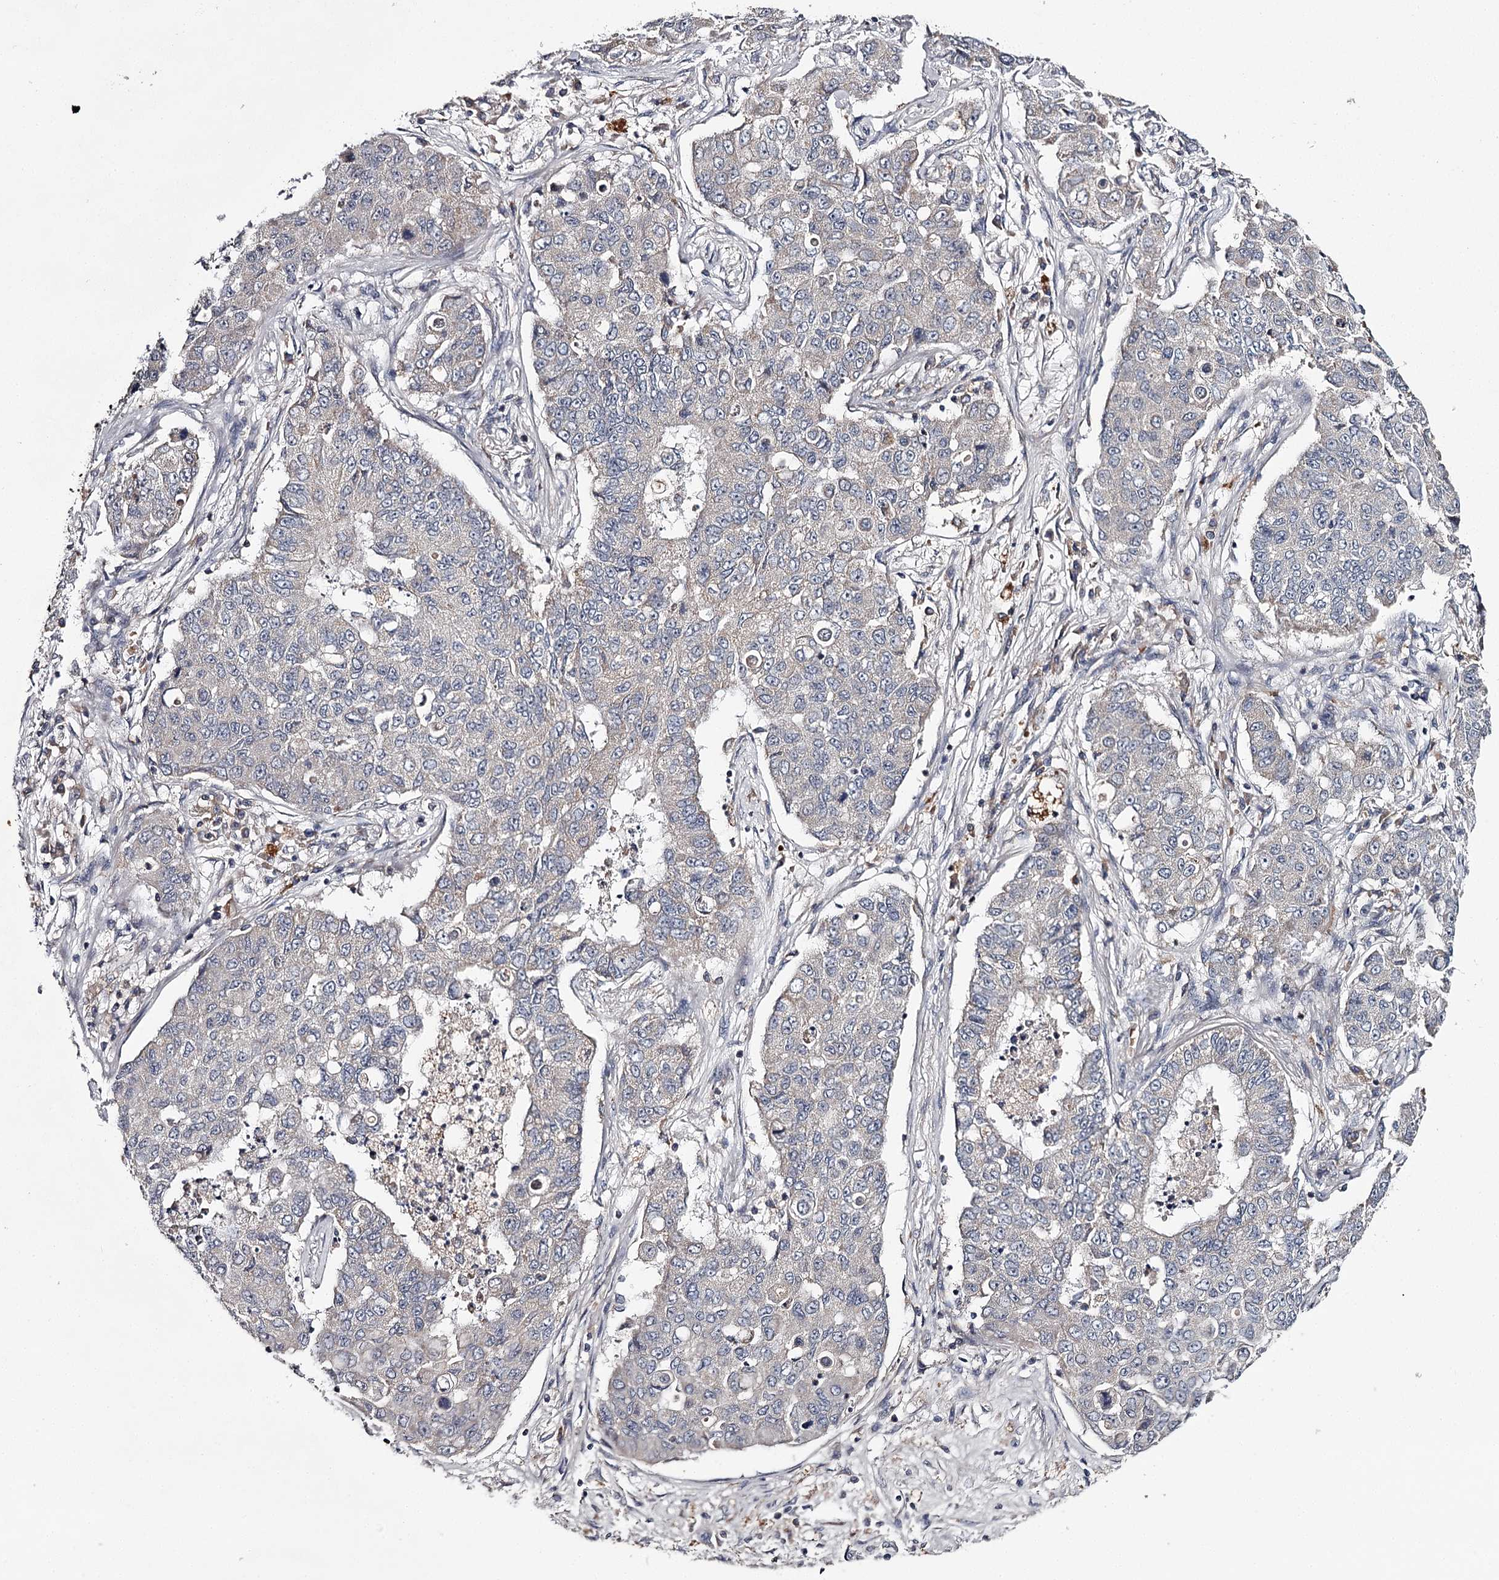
{"staining": {"intensity": "negative", "quantity": "none", "location": "none"}, "tissue": "lung cancer", "cell_type": "Tumor cells", "image_type": "cancer", "snomed": [{"axis": "morphology", "description": "Squamous cell carcinoma, NOS"}, {"axis": "topography", "description": "Lung"}], "caption": "DAB (3,3'-diaminobenzidine) immunohistochemical staining of squamous cell carcinoma (lung) demonstrates no significant staining in tumor cells.", "gene": "RASSF6", "patient": {"sex": "male", "age": 74}}